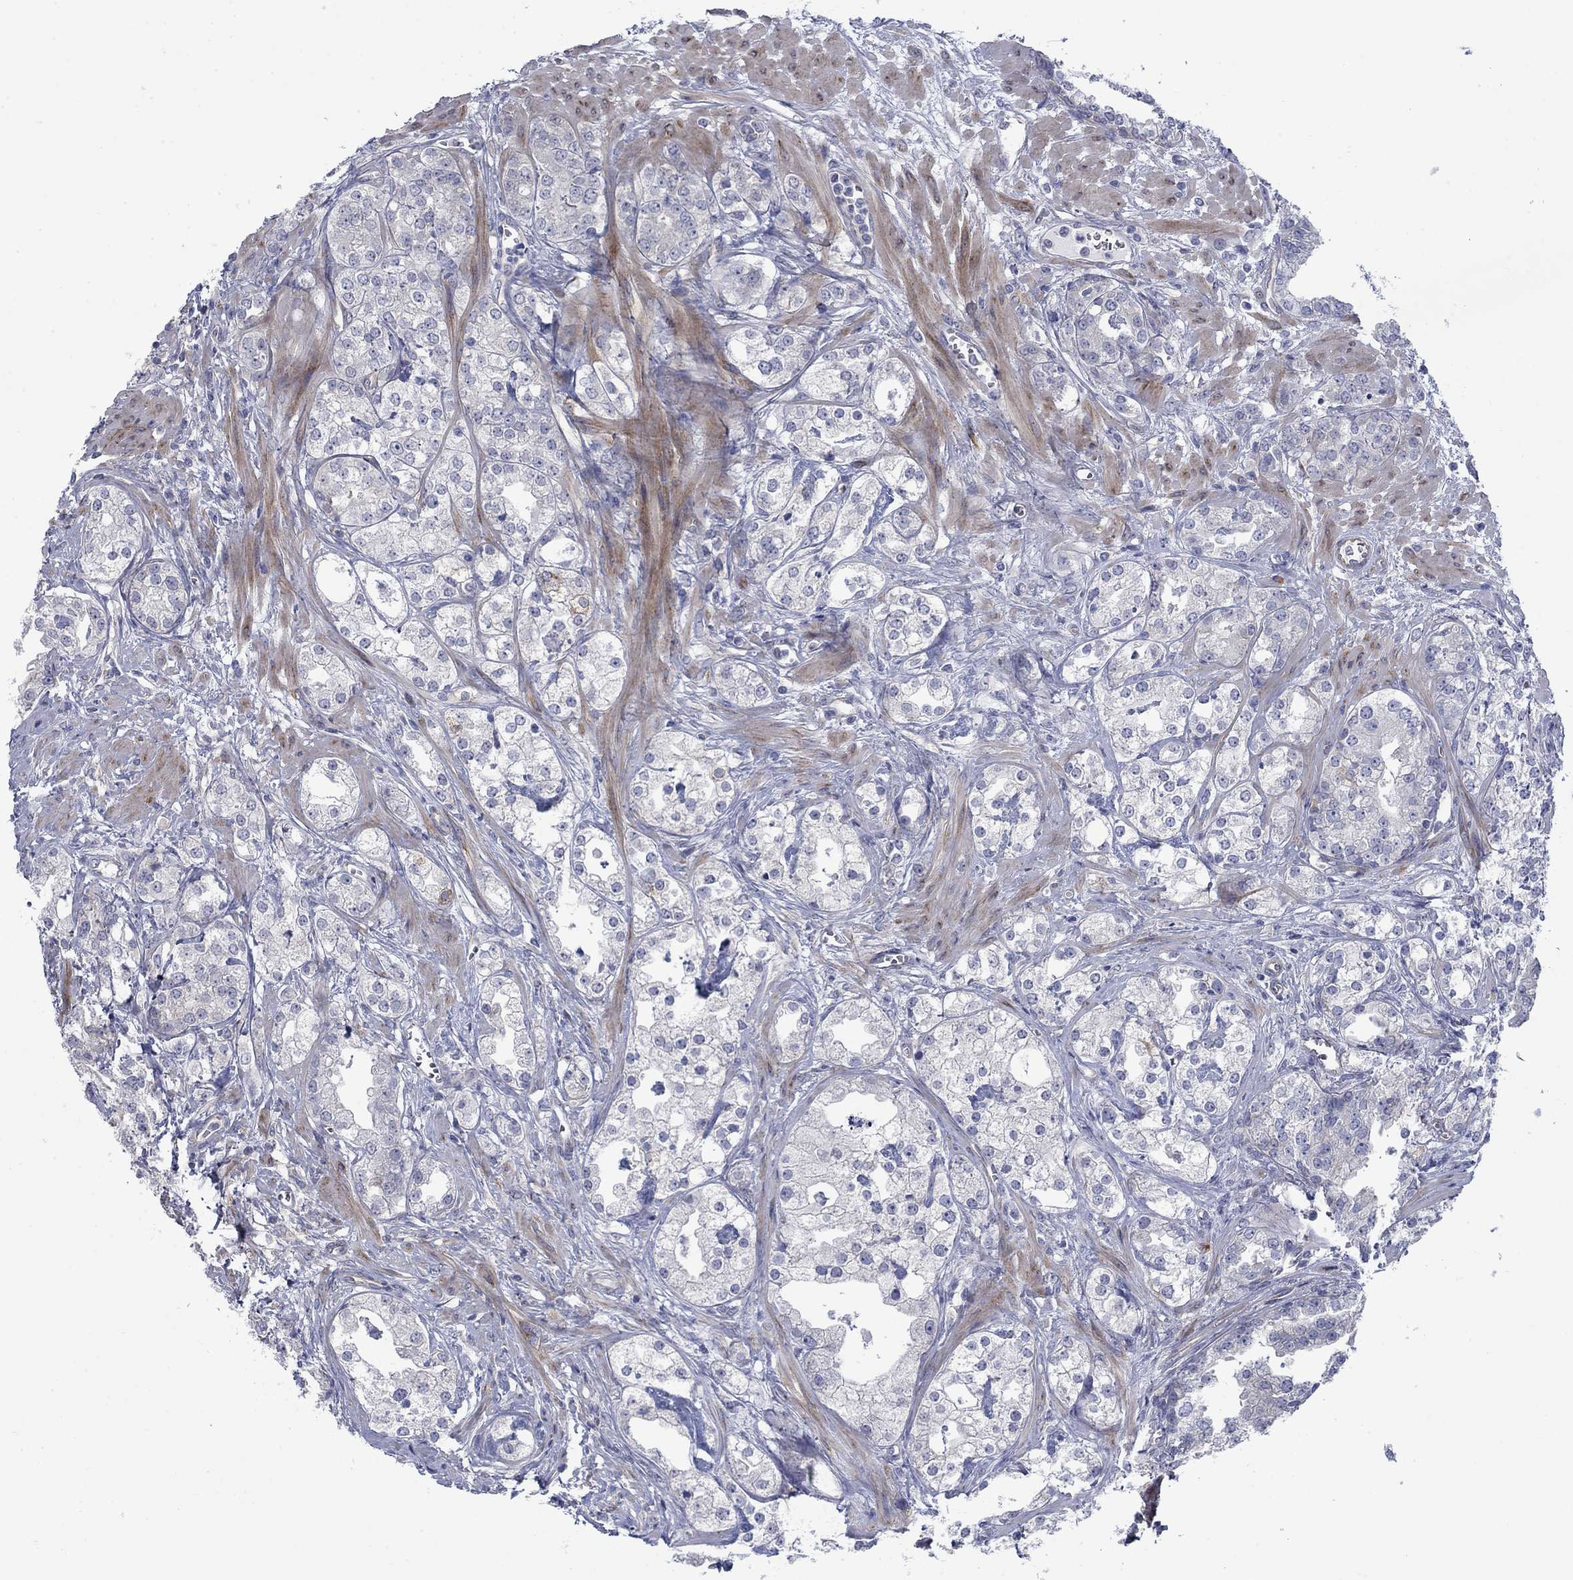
{"staining": {"intensity": "negative", "quantity": "none", "location": "none"}, "tissue": "prostate cancer", "cell_type": "Tumor cells", "image_type": "cancer", "snomed": [{"axis": "morphology", "description": "Adenocarcinoma, NOS"}, {"axis": "topography", "description": "Prostate and seminal vesicle, NOS"}, {"axis": "topography", "description": "Prostate"}], "caption": "This histopathology image is of adenocarcinoma (prostate) stained with immunohistochemistry (IHC) to label a protein in brown with the nuclei are counter-stained blue. There is no positivity in tumor cells.", "gene": "FXR1", "patient": {"sex": "male", "age": 62}}